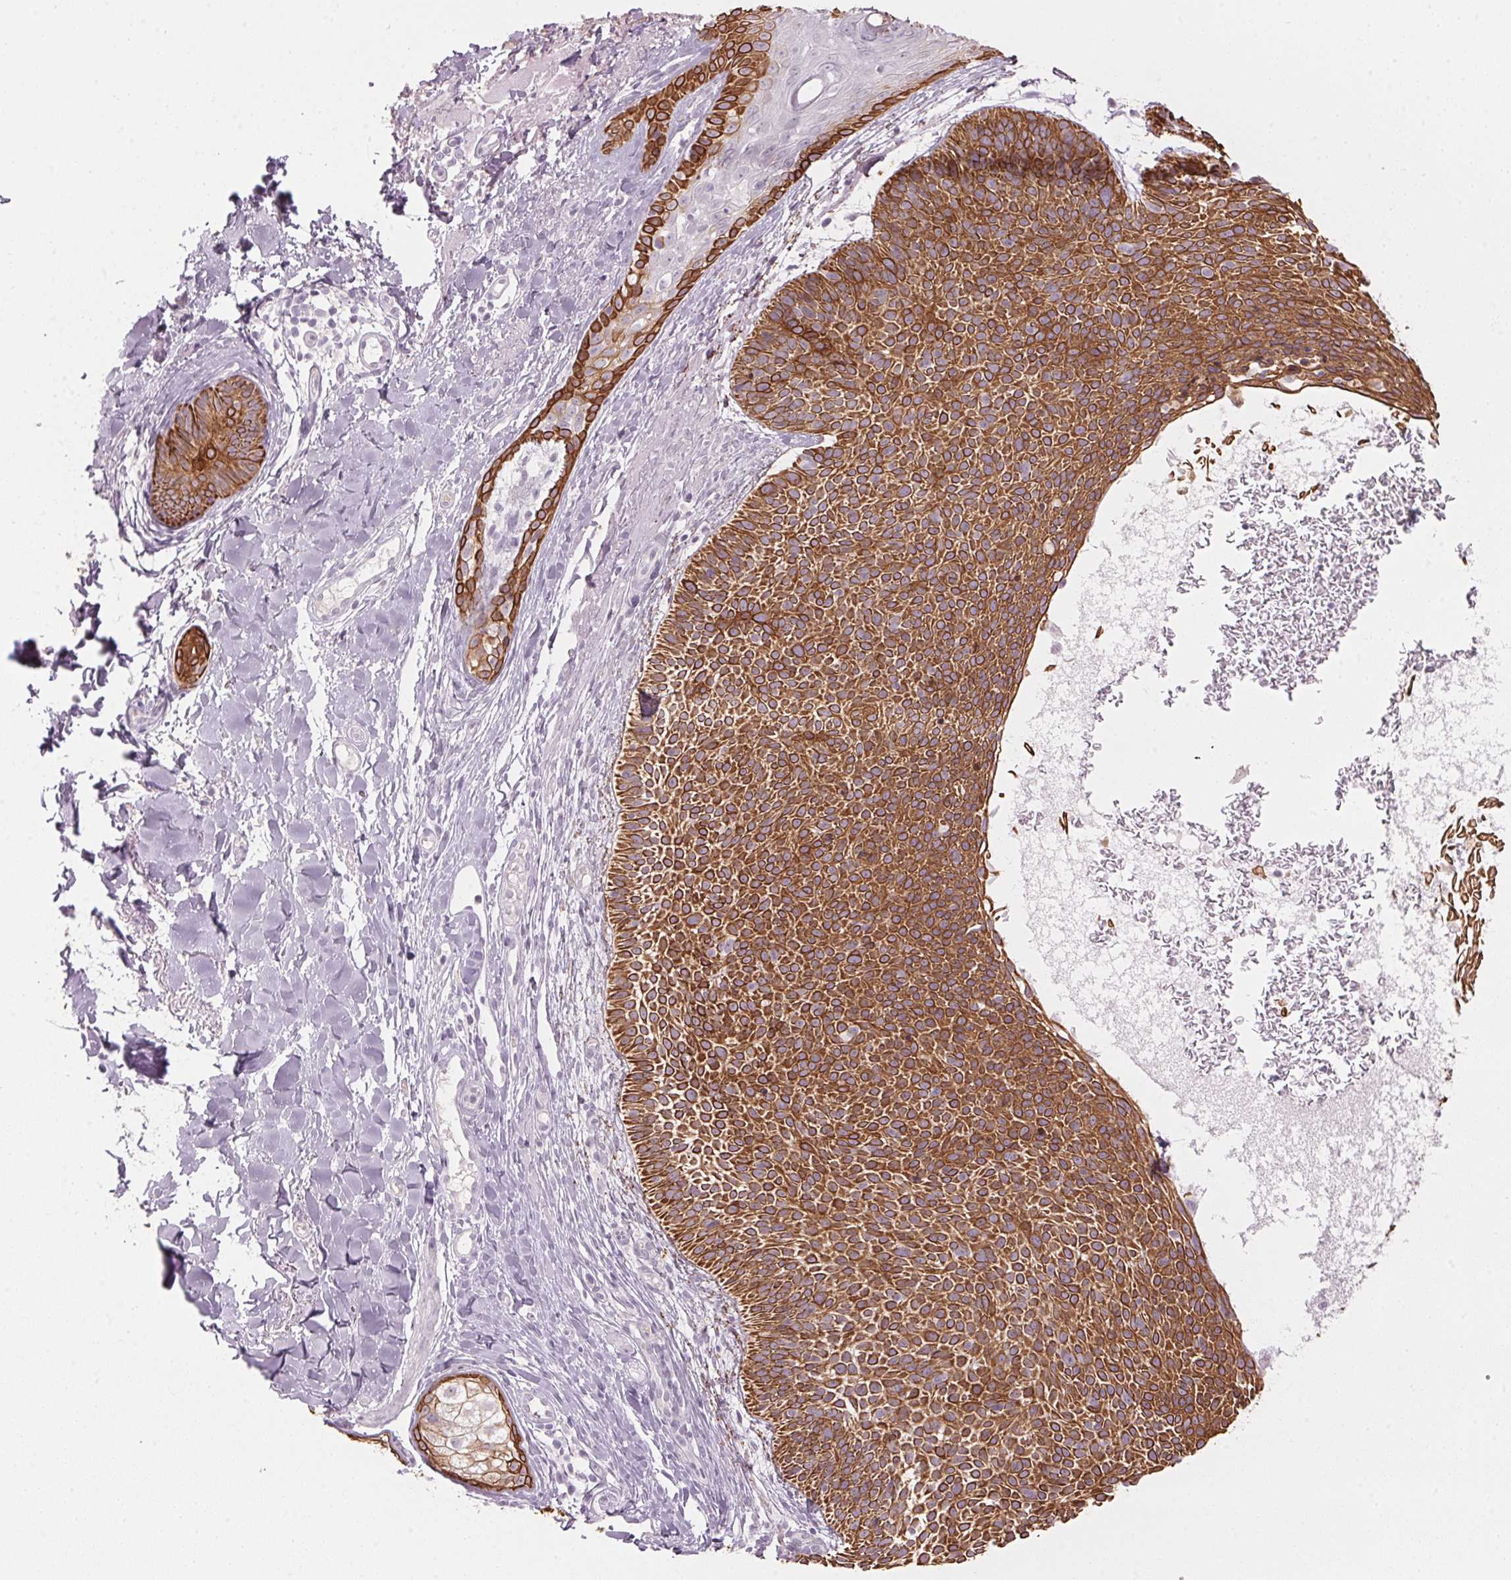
{"staining": {"intensity": "strong", "quantity": ">75%", "location": "cytoplasmic/membranous"}, "tissue": "skin cancer", "cell_type": "Tumor cells", "image_type": "cancer", "snomed": [{"axis": "morphology", "description": "Basal cell carcinoma"}, {"axis": "topography", "description": "Skin"}], "caption": "A micrograph of basal cell carcinoma (skin) stained for a protein shows strong cytoplasmic/membranous brown staining in tumor cells.", "gene": "SCTR", "patient": {"sex": "male", "age": 82}}